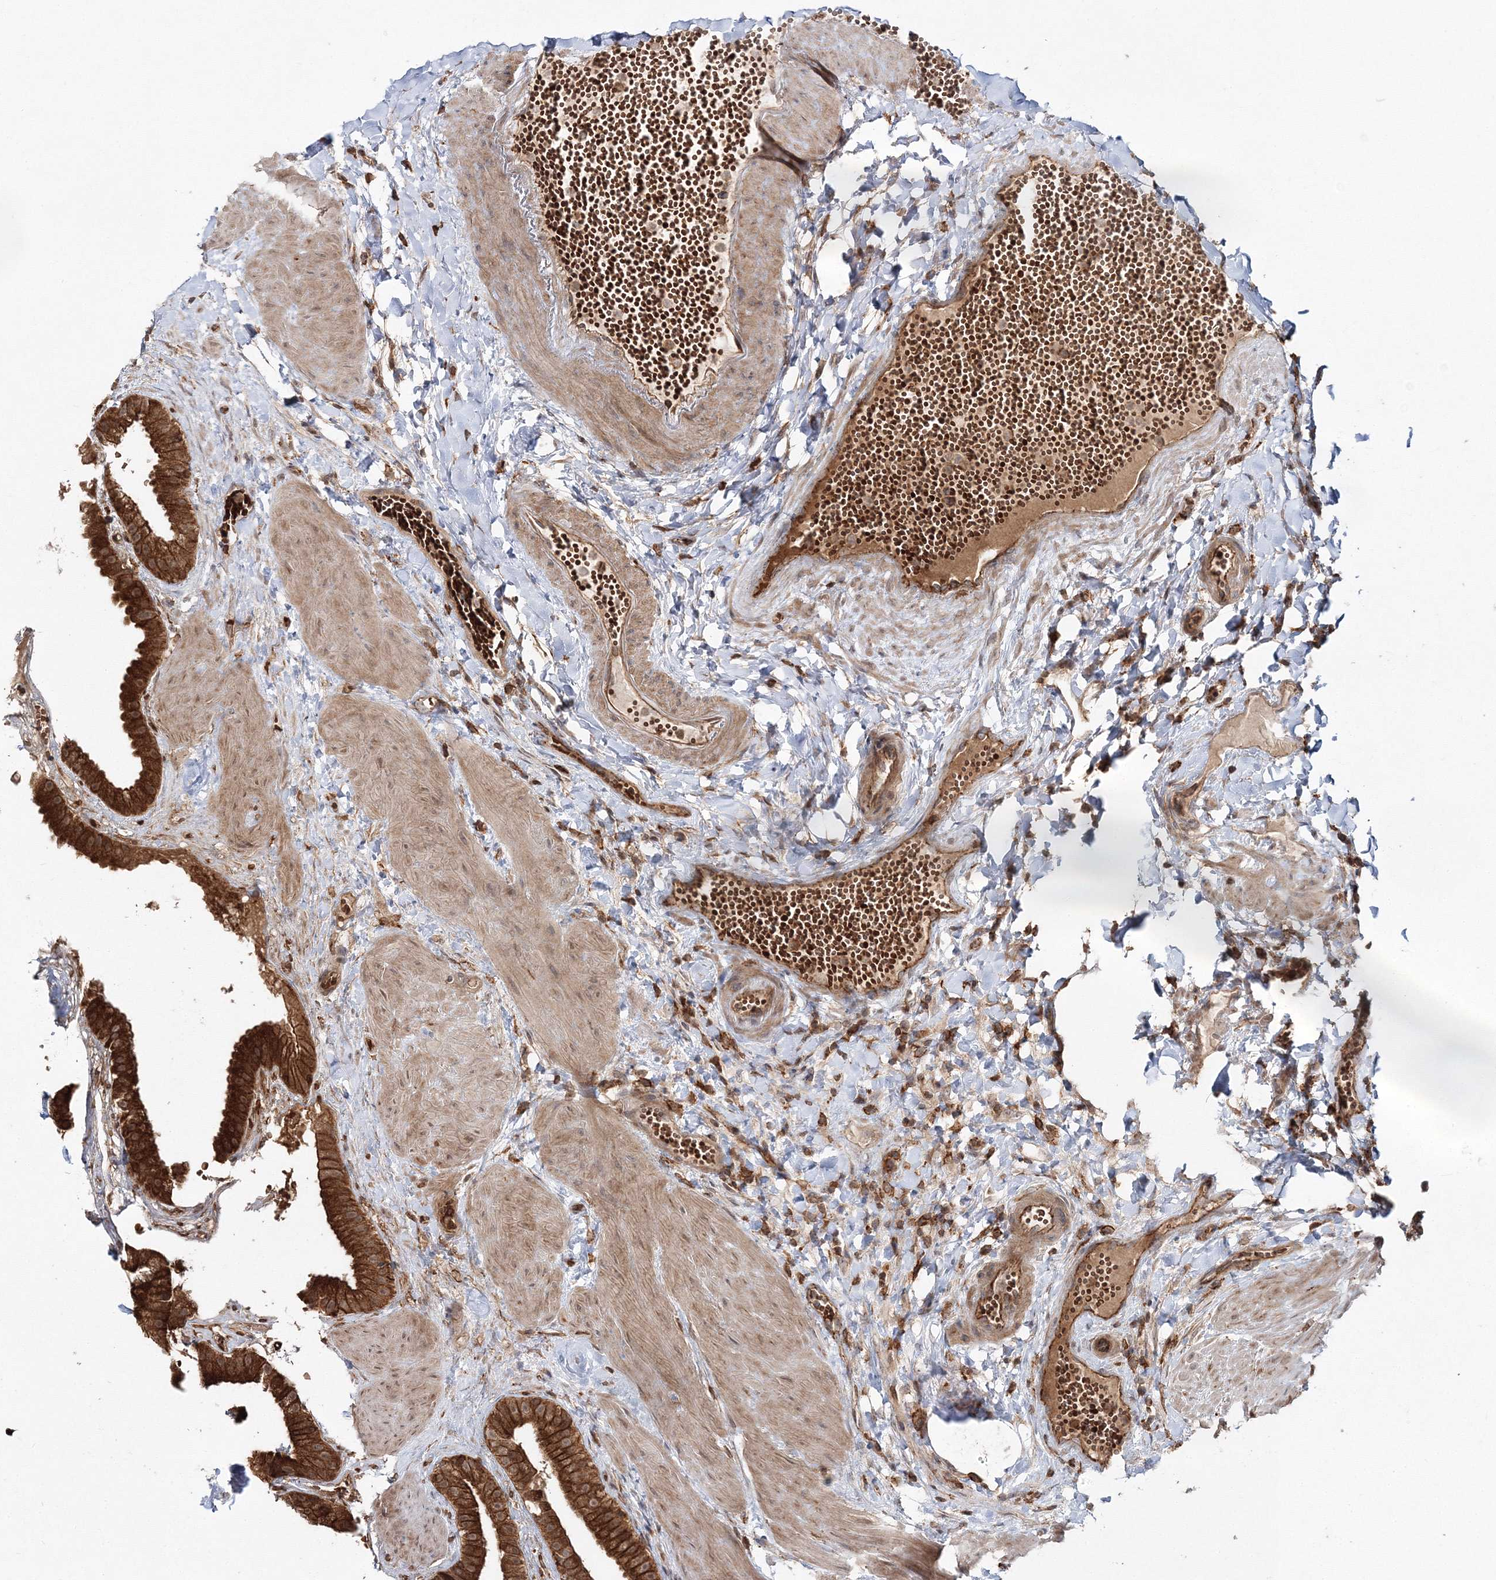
{"staining": {"intensity": "strong", "quantity": ">75%", "location": "cytoplasmic/membranous"}, "tissue": "gallbladder", "cell_type": "Glandular cells", "image_type": "normal", "snomed": [{"axis": "morphology", "description": "Normal tissue, NOS"}, {"axis": "topography", "description": "Gallbladder"}], "caption": "A high amount of strong cytoplasmic/membranous positivity is appreciated in about >75% of glandular cells in unremarkable gallbladder. Immunohistochemistry stains the protein in brown and the nuclei are stained blue.", "gene": "PCBD2", "patient": {"sex": "male", "age": 55}}